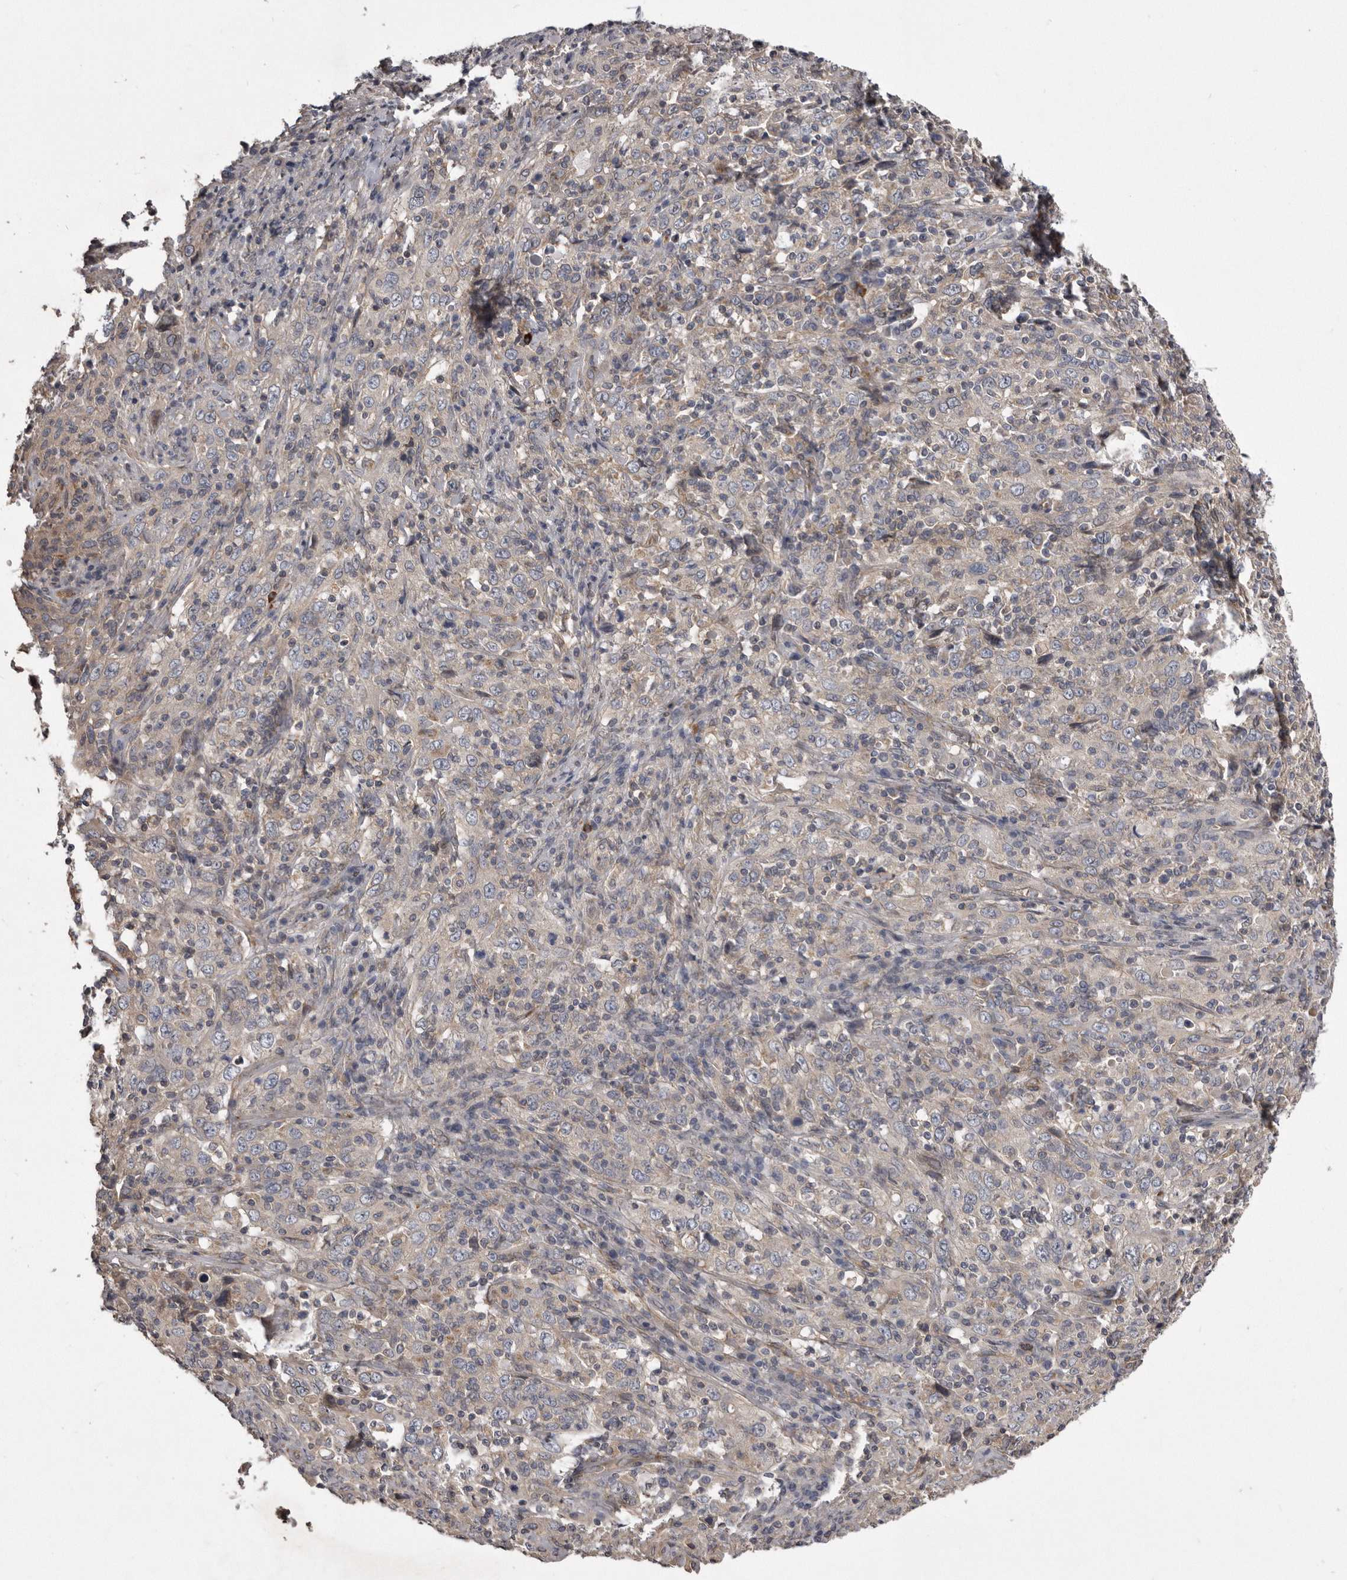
{"staining": {"intensity": "negative", "quantity": "none", "location": "none"}, "tissue": "cervical cancer", "cell_type": "Tumor cells", "image_type": "cancer", "snomed": [{"axis": "morphology", "description": "Squamous cell carcinoma, NOS"}, {"axis": "topography", "description": "Cervix"}], "caption": "DAB (3,3'-diaminobenzidine) immunohistochemical staining of human cervical squamous cell carcinoma displays no significant positivity in tumor cells.", "gene": "ARMCX1", "patient": {"sex": "female", "age": 46}}